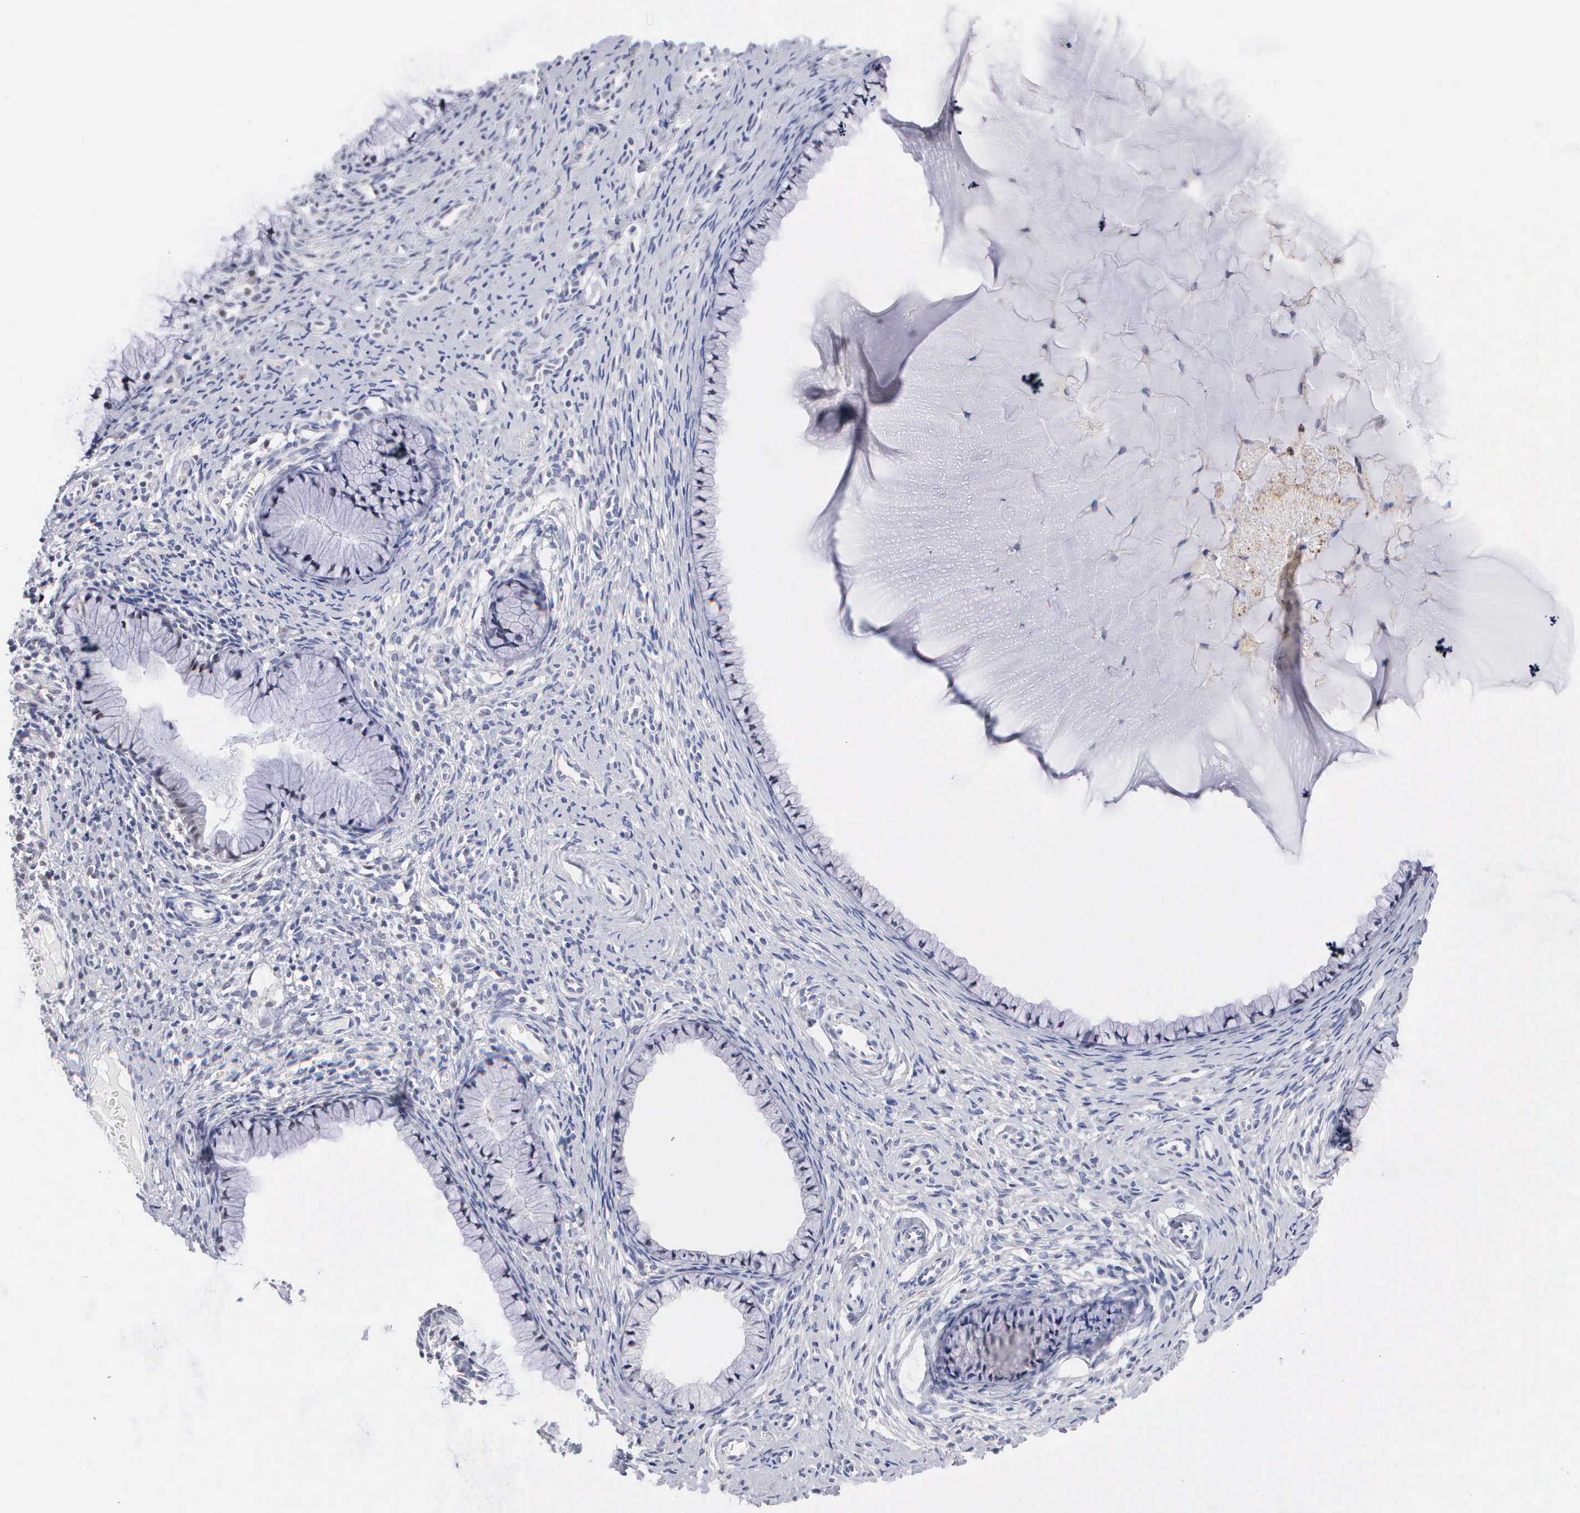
{"staining": {"intensity": "moderate", "quantity": "<25%", "location": "nuclear"}, "tissue": "cervix", "cell_type": "Glandular cells", "image_type": "normal", "snomed": [{"axis": "morphology", "description": "Normal tissue, NOS"}, {"axis": "topography", "description": "Cervix"}], "caption": "DAB immunohistochemical staining of unremarkable human cervix reveals moderate nuclear protein positivity in approximately <25% of glandular cells. (DAB IHC, brown staining for protein, blue staining for nuclei).", "gene": "KDM6A", "patient": {"sex": "female", "age": 70}}